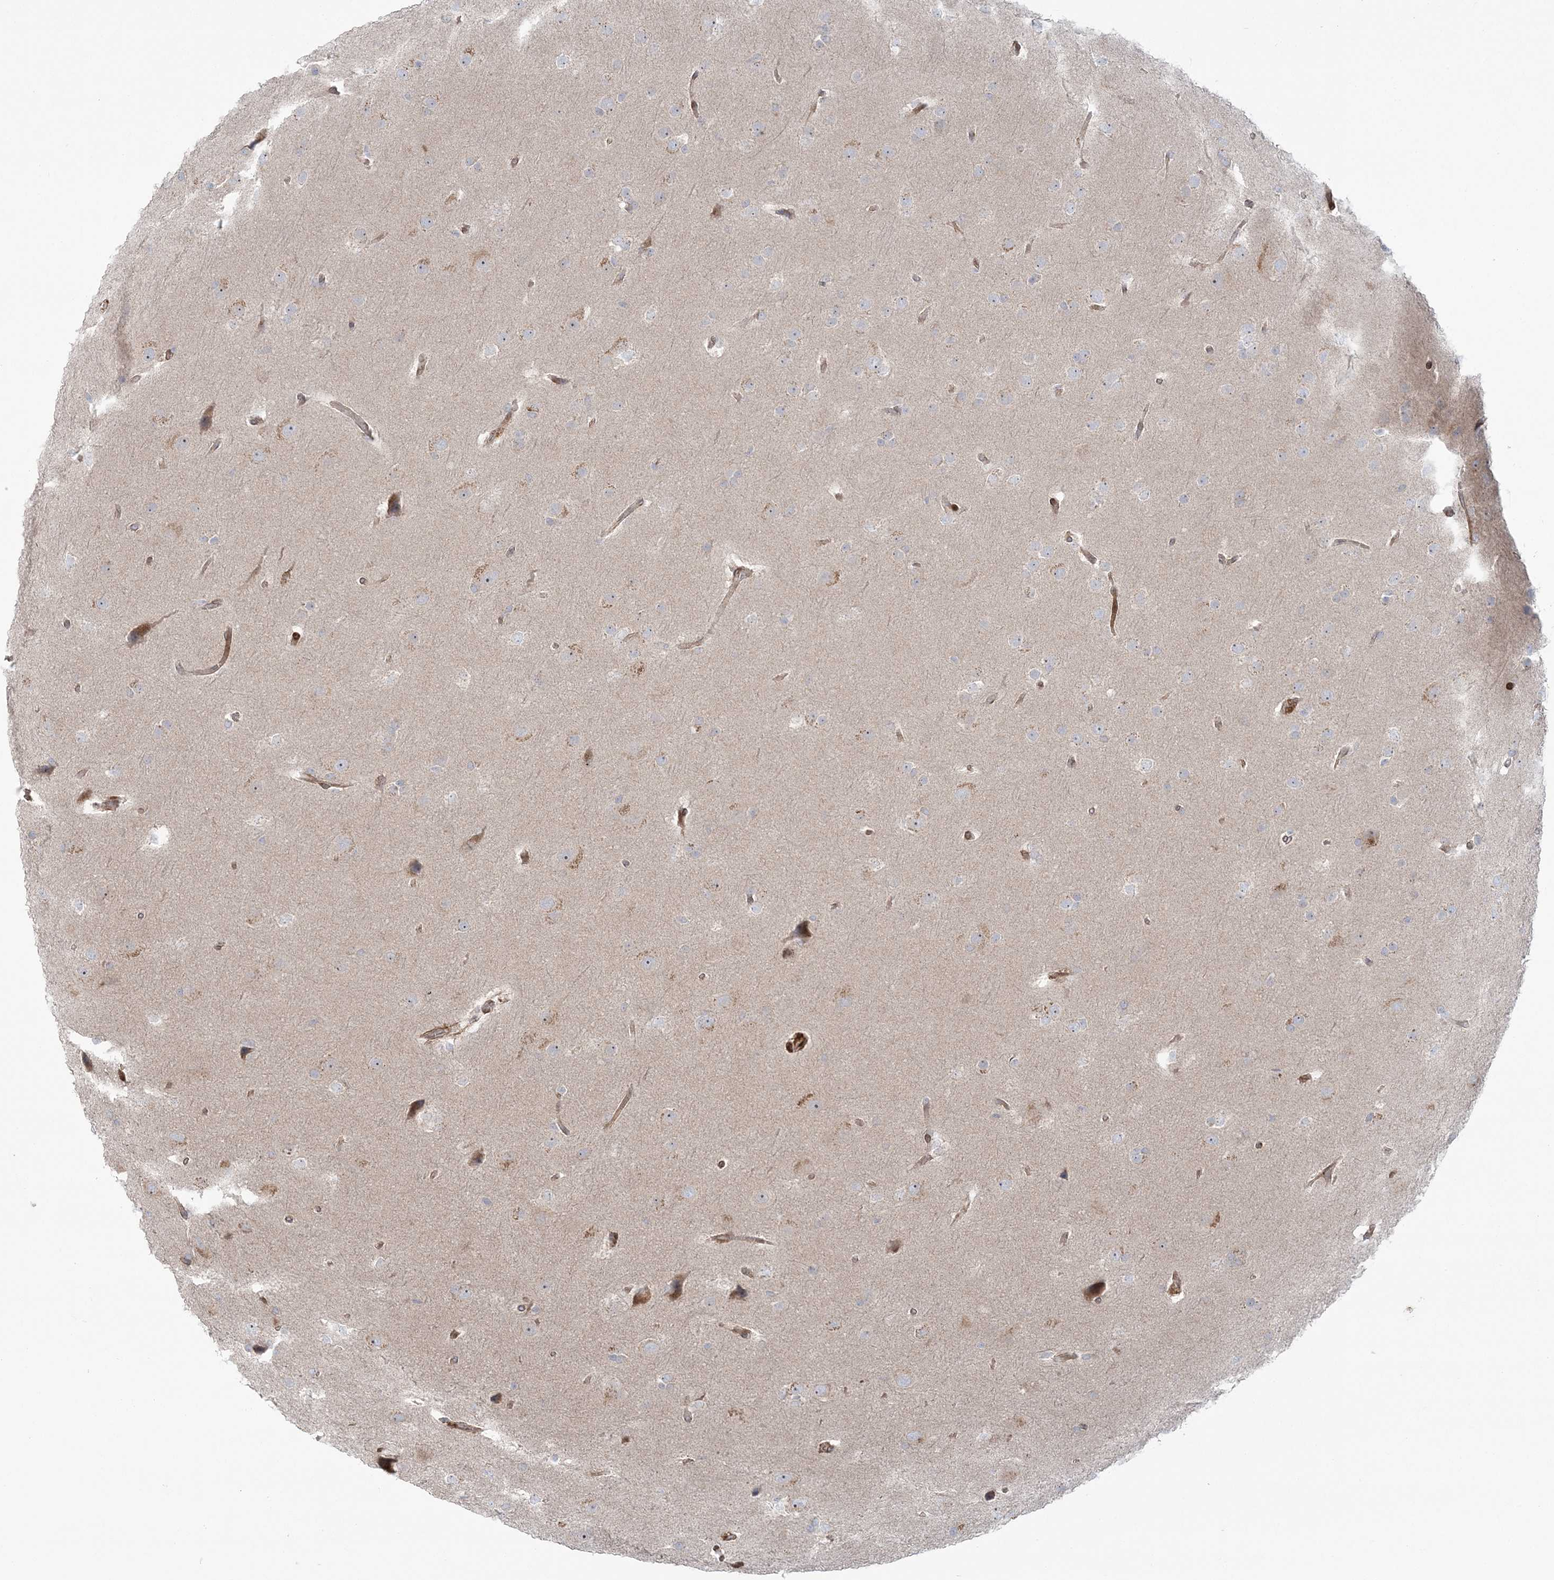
{"staining": {"intensity": "negative", "quantity": "none", "location": "none"}, "tissue": "glioma", "cell_type": "Tumor cells", "image_type": "cancer", "snomed": [{"axis": "morphology", "description": "Glioma, malignant, Low grade"}, {"axis": "topography", "description": "Brain"}], "caption": "This micrograph is of glioma stained with immunohistochemistry to label a protein in brown with the nuclei are counter-stained blue. There is no expression in tumor cells.", "gene": "NUDT9", "patient": {"sex": "female", "age": 37}}